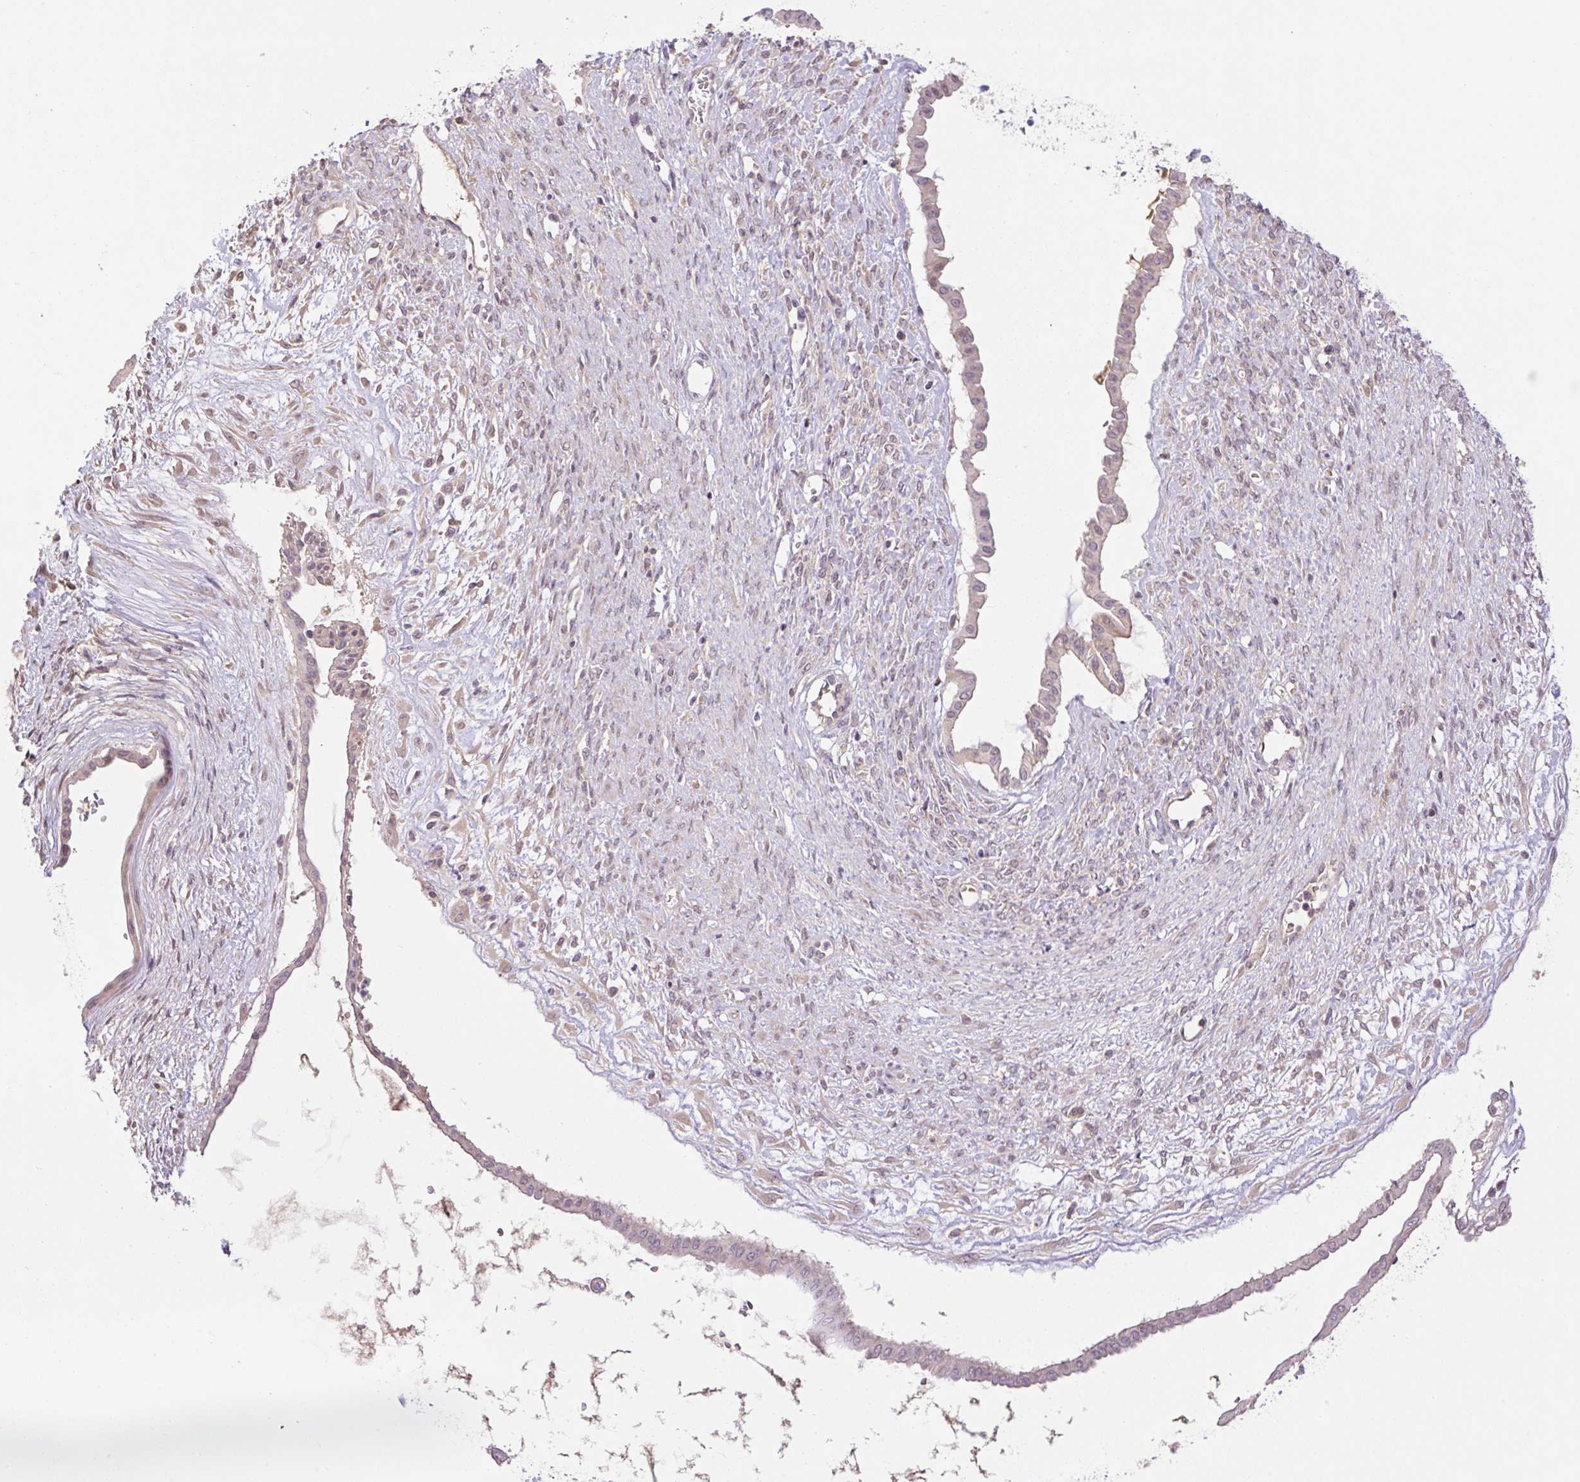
{"staining": {"intensity": "negative", "quantity": "none", "location": "none"}, "tissue": "ovarian cancer", "cell_type": "Tumor cells", "image_type": "cancer", "snomed": [{"axis": "morphology", "description": "Cystadenocarcinoma, mucinous, NOS"}, {"axis": "topography", "description": "Ovary"}], "caption": "Ovarian cancer (mucinous cystadenocarcinoma) was stained to show a protein in brown. There is no significant positivity in tumor cells.", "gene": "HABP4", "patient": {"sex": "female", "age": 73}}